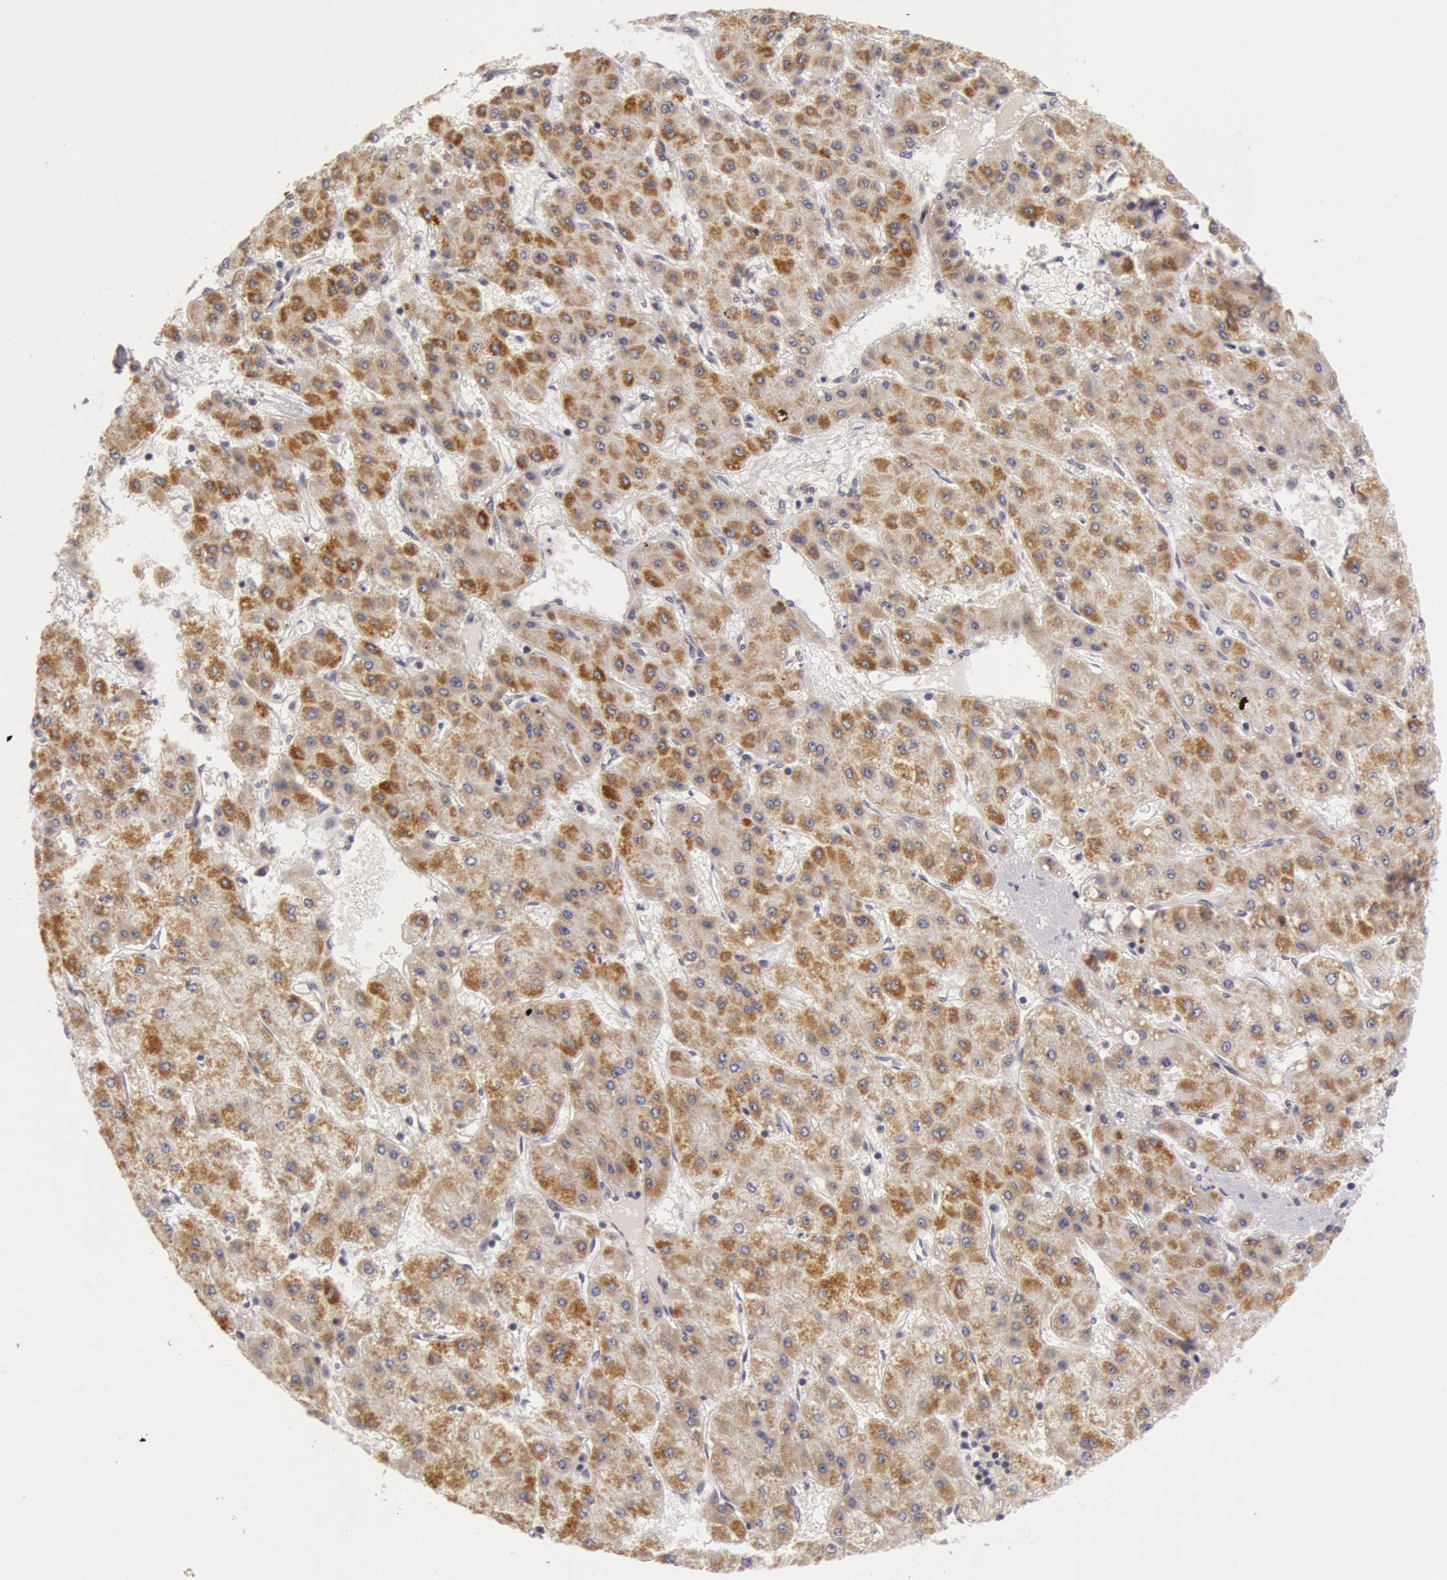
{"staining": {"intensity": "moderate", "quantity": ">75%", "location": "cytoplasmic/membranous"}, "tissue": "liver cancer", "cell_type": "Tumor cells", "image_type": "cancer", "snomed": [{"axis": "morphology", "description": "Carcinoma, Hepatocellular, NOS"}, {"axis": "topography", "description": "Liver"}], "caption": "The micrograph displays immunohistochemical staining of liver cancer (hepatocellular carcinoma). There is moderate cytoplasmic/membranous staining is identified in approximately >75% of tumor cells. (DAB = brown stain, brightfield microscopy at high magnification).", "gene": "SYTL4", "patient": {"sex": "female", "age": 52}}